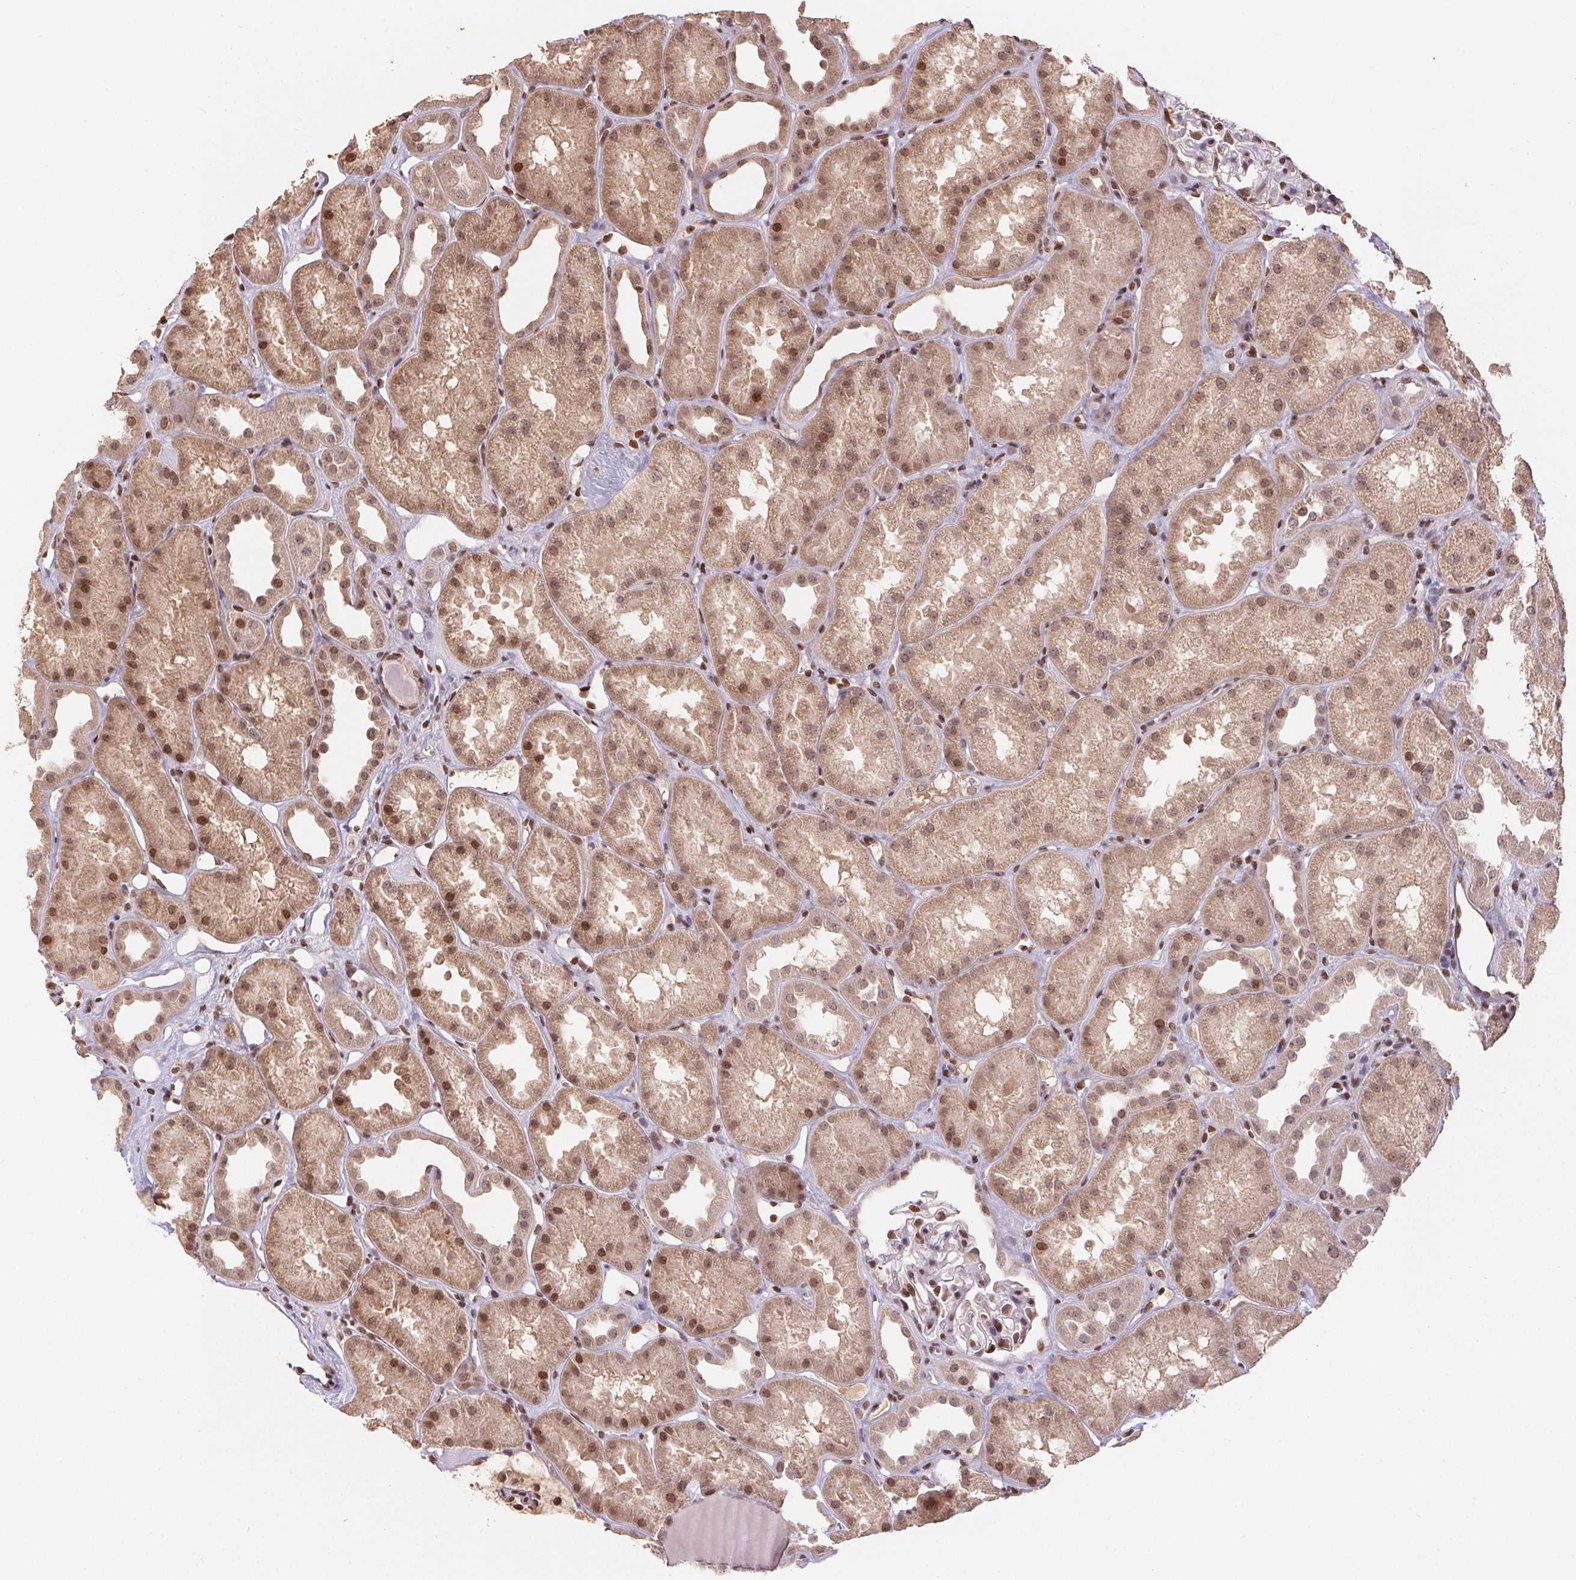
{"staining": {"intensity": "moderate", "quantity": "25%-75%", "location": "nuclear"}, "tissue": "kidney", "cell_type": "Cells in glomeruli", "image_type": "normal", "snomed": [{"axis": "morphology", "description": "Normal tissue, NOS"}, {"axis": "topography", "description": "Kidney"}], "caption": "Protein analysis of normal kidney reveals moderate nuclear positivity in approximately 25%-75% of cells in glomeruli. The staining was performed using DAB (3,3'-diaminobenzidine) to visualize the protein expression in brown, while the nuclei were stained in blue with hematoxylin (Magnification: 20x).", "gene": "MAPKAPK2", "patient": {"sex": "male", "age": 61}}